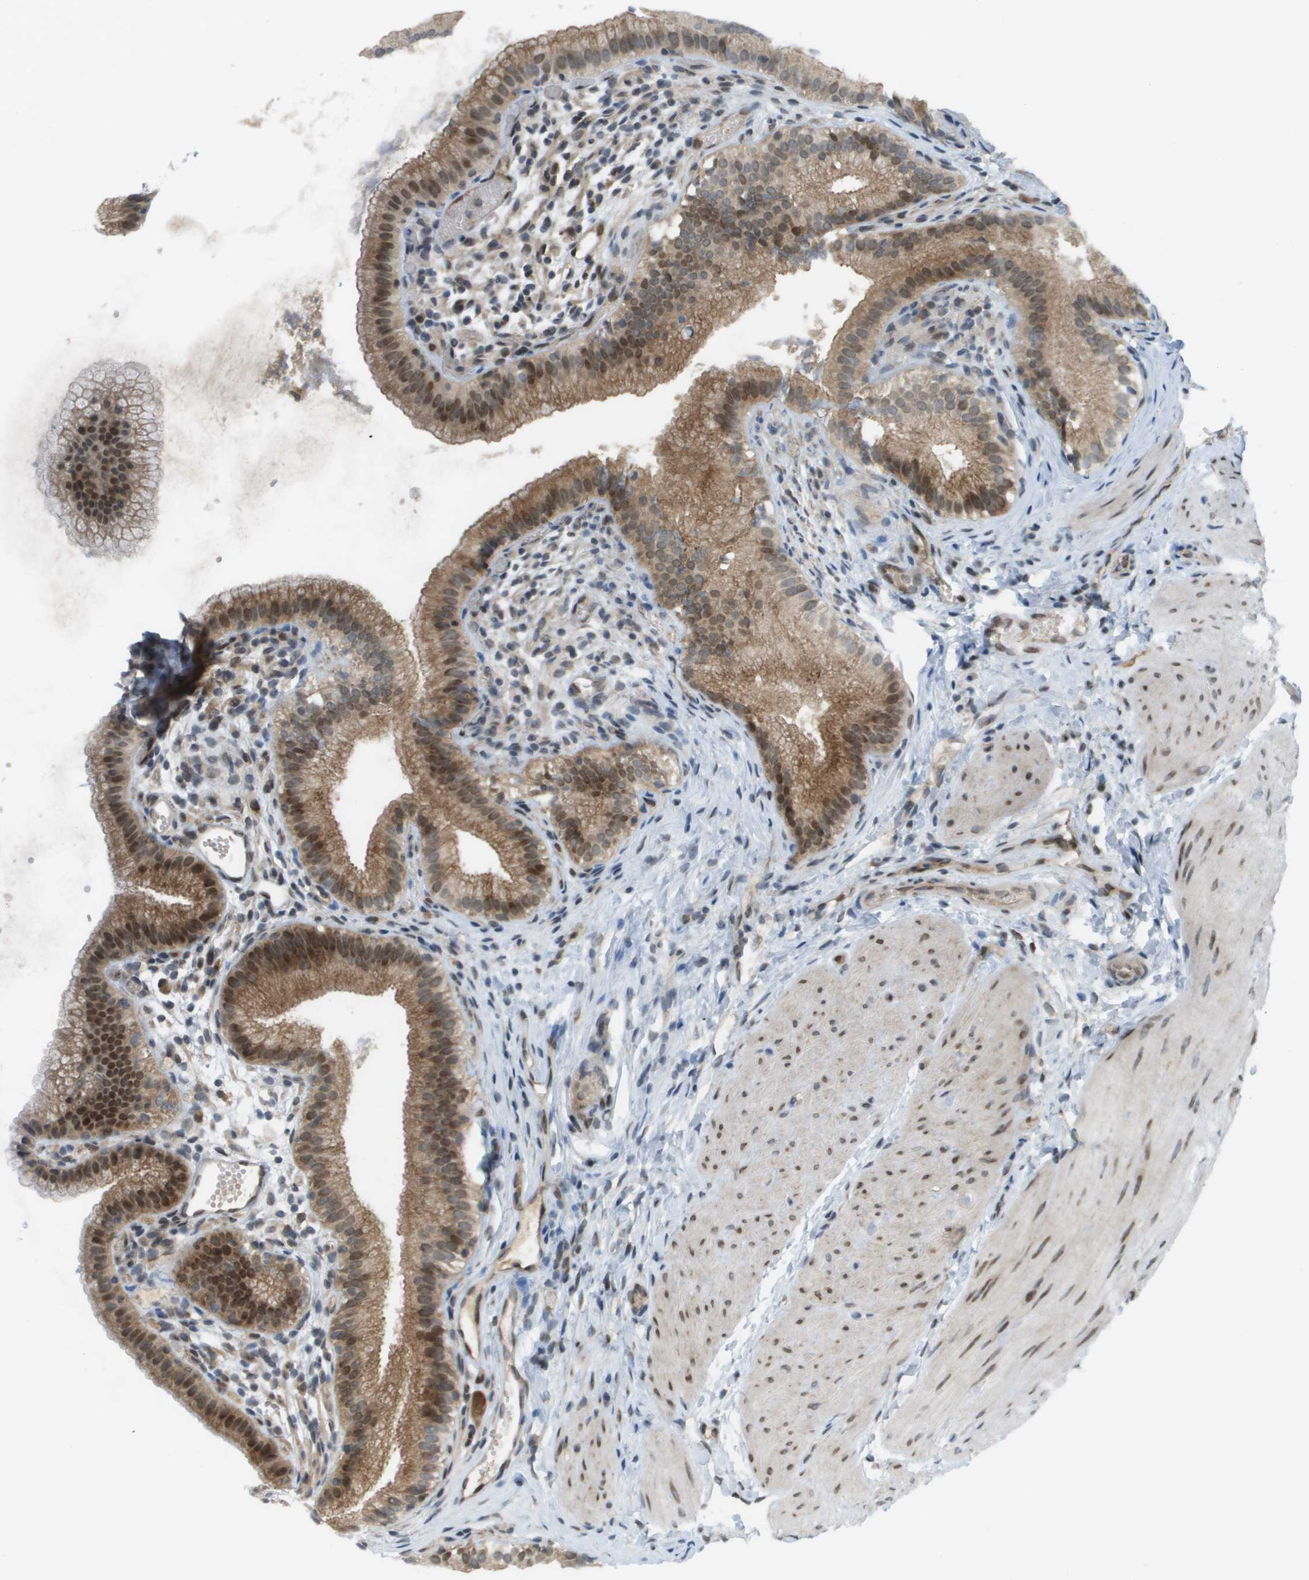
{"staining": {"intensity": "moderate", "quantity": ">75%", "location": "cytoplasmic/membranous,nuclear"}, "tissue": "gallbladder", "cell_type": "Glandular cells", "image_type": "normal", "snomed": [{"axis": "morphology", "description": "Normal tissue, NOS"}, {"axis": "topography", "description": "Gallbladder"}], "caption": "Immunohistochemistry (DAB) staining of unremarkable human gallbladder demonstrates moderate cytoplasmic/membranous,nuclear protein staining in approximately >75% of glandular cells. (DAB (3,3'-diaminobenzidine) IHC with brightfield microscopy, high magnification).", "gene": "CACNB4", "patient": {"sex": "female", "age": 26}}